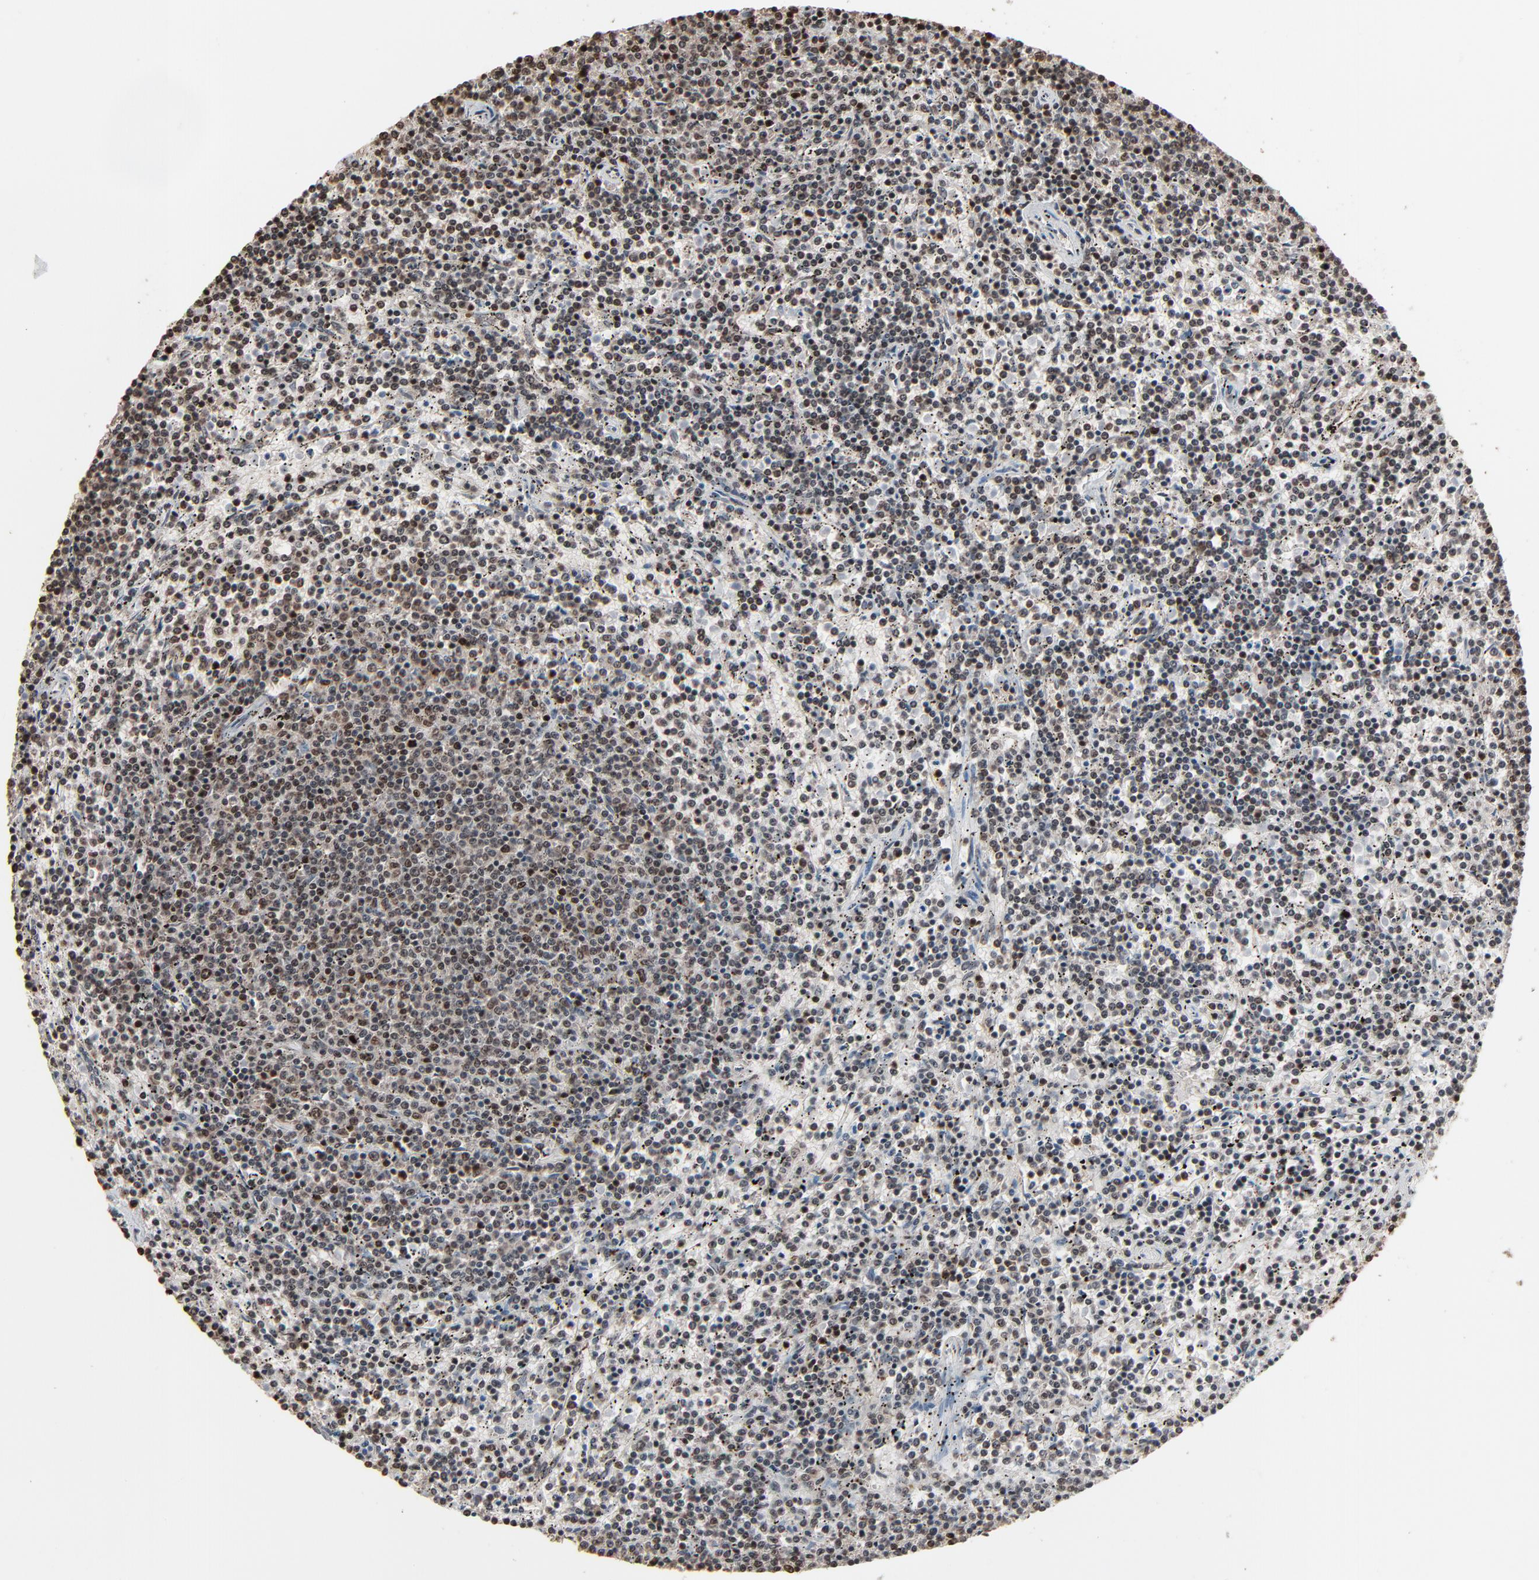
{"staining": {"intensity": "weak", "quantity": "25%-75%", "location": "nuclear"}, "tissue": "lymphoma", "cell_type": "Tumor cells", "image_type": "cancer", "snomed": [{"axis": "morphology", "description": "Malignant lymphoma, non-Hodgkin's type, Low grade"}, {"axis": "topography", "description": "Spleen"}], "caption": "Low-grade malignant lymphoma, non-Hodgkin's type tissue reveals weak nuclear expression in approximately 25%-75% of tumor cells, visualized by immunohistochemistry.", "gene": "RPS6KA3", "patient": {"sex": "female", "age": 50}}